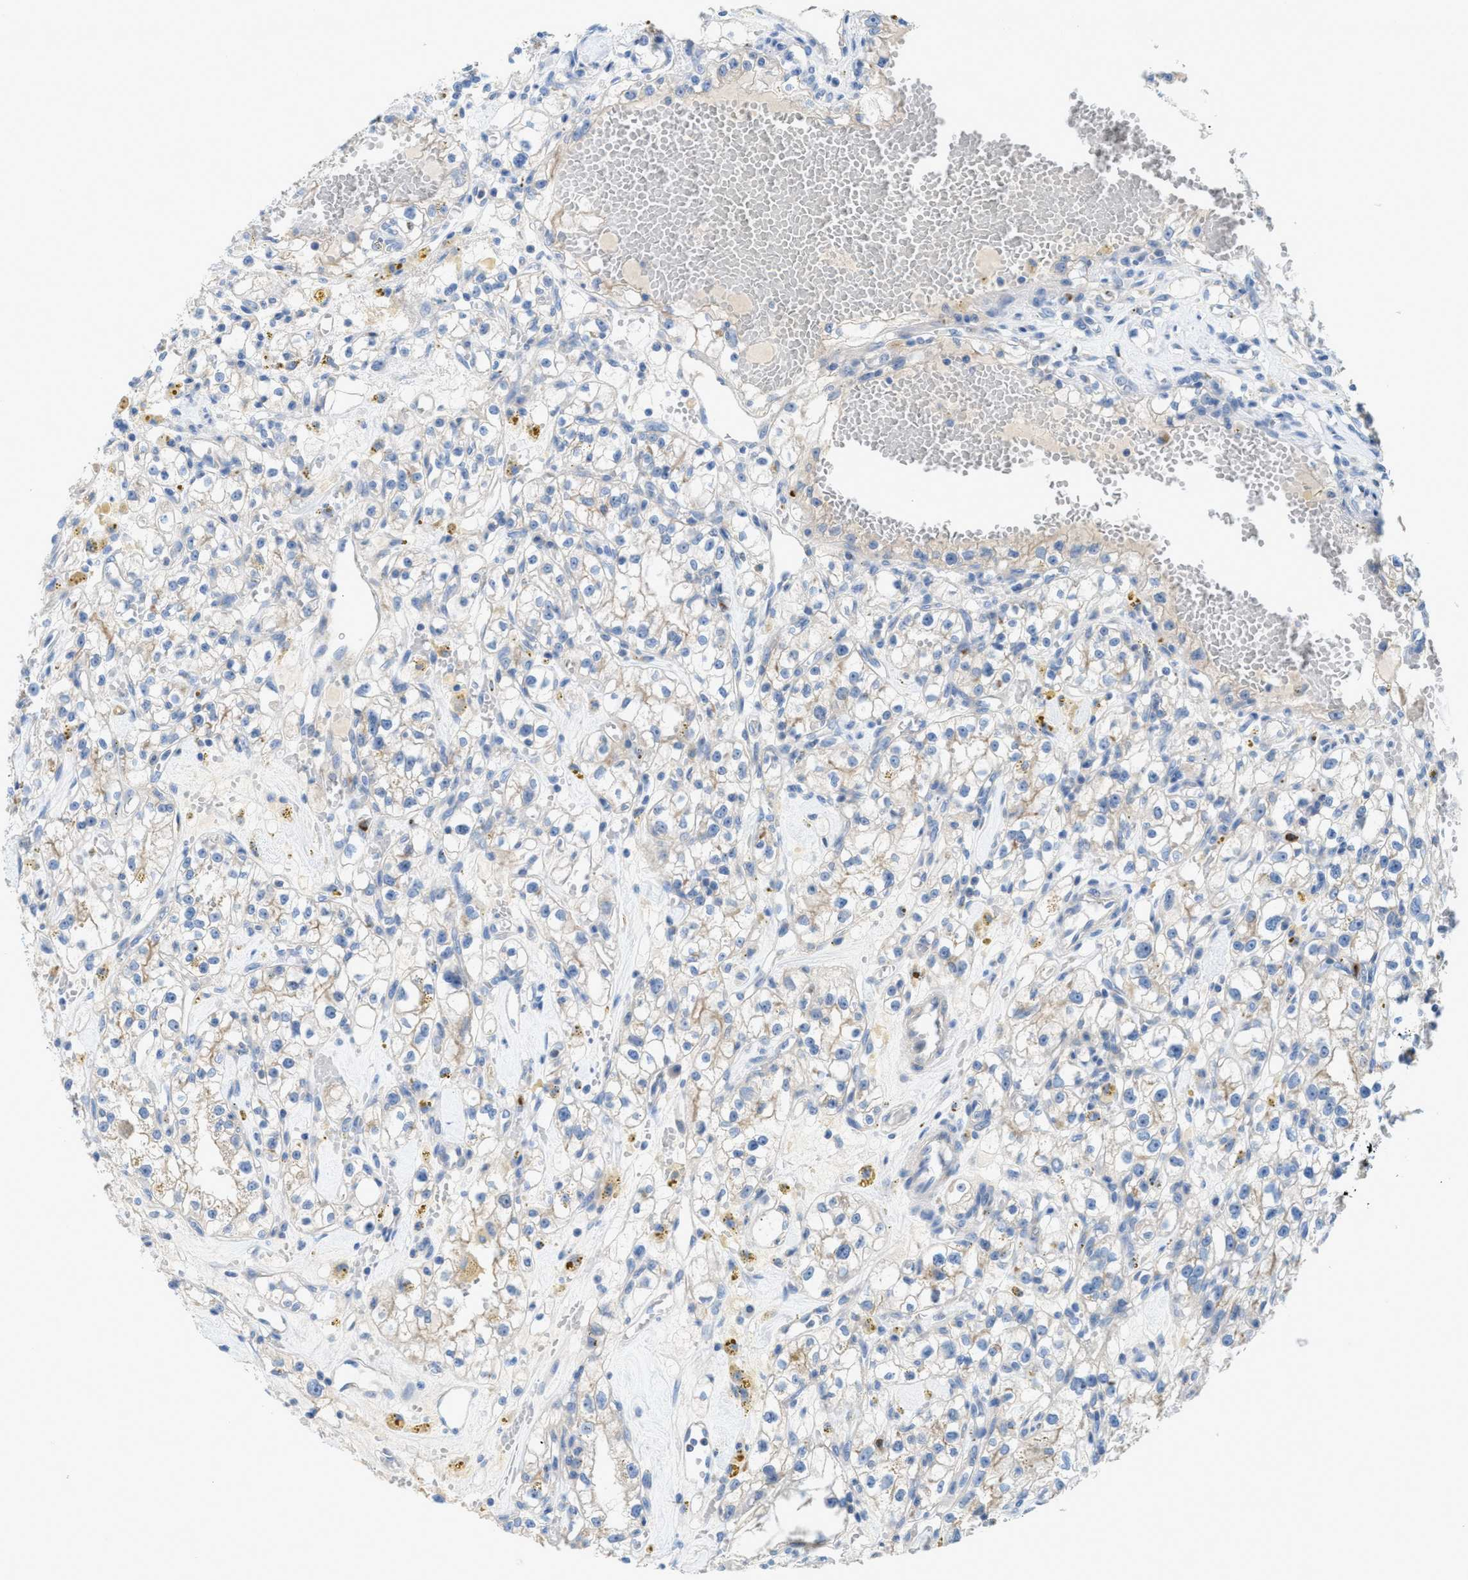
{"staining": {"intensity": "weak", "quantity": "<25%", "location": "cytoplasmic/membranous"}, "tissue": "renal cancer", "cell_type": "Tumor cells", "image_type": "cancer", "snomed": [{"axis": "morphology", "description": "Adenocarcinoma, NOS"}, {"axis": "topography", "description": "Kidney"}], "caption": "Human renal cancer stained for a protein using immunohistochemistry reveals no expression in tumor cells.", "gene": "CMTM1", "patient": {"sex": "male", "age": 56}}